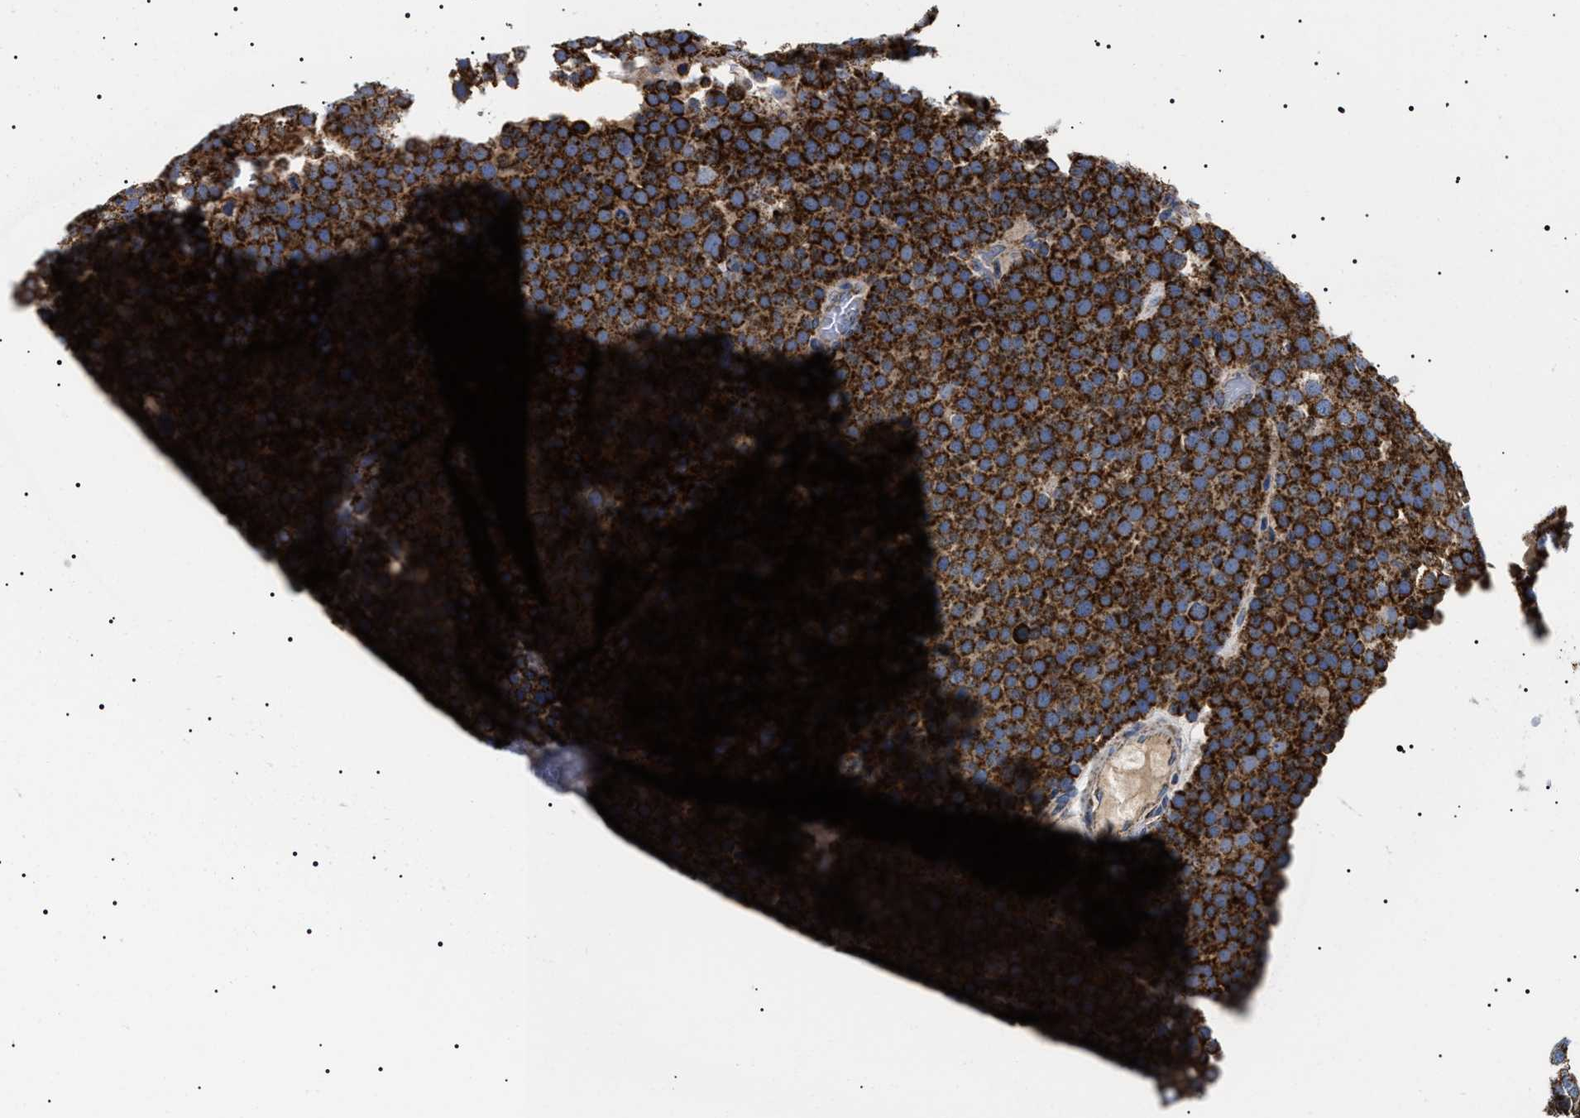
{"staining": {"intensity": "strong", "quantity": ">75%", "location": "cytoplasmic/membranous"}, "tissue": "testis cancer", "cell_type": "Tumor cells", "image_type": "cancer", "snomed": [{"axis": "morphology", "description": "Seminoma, NOS"}, {"axis": "topography", "description": "Testis"}], "caption": "Protein expression analysis of seminoma (testis) demonstrates strong cytoplasmic/membranous staining in approximately >75% of tumor cells.", "gene": "CHRDL2", "patient": {"sex": "male", "age": 71}}